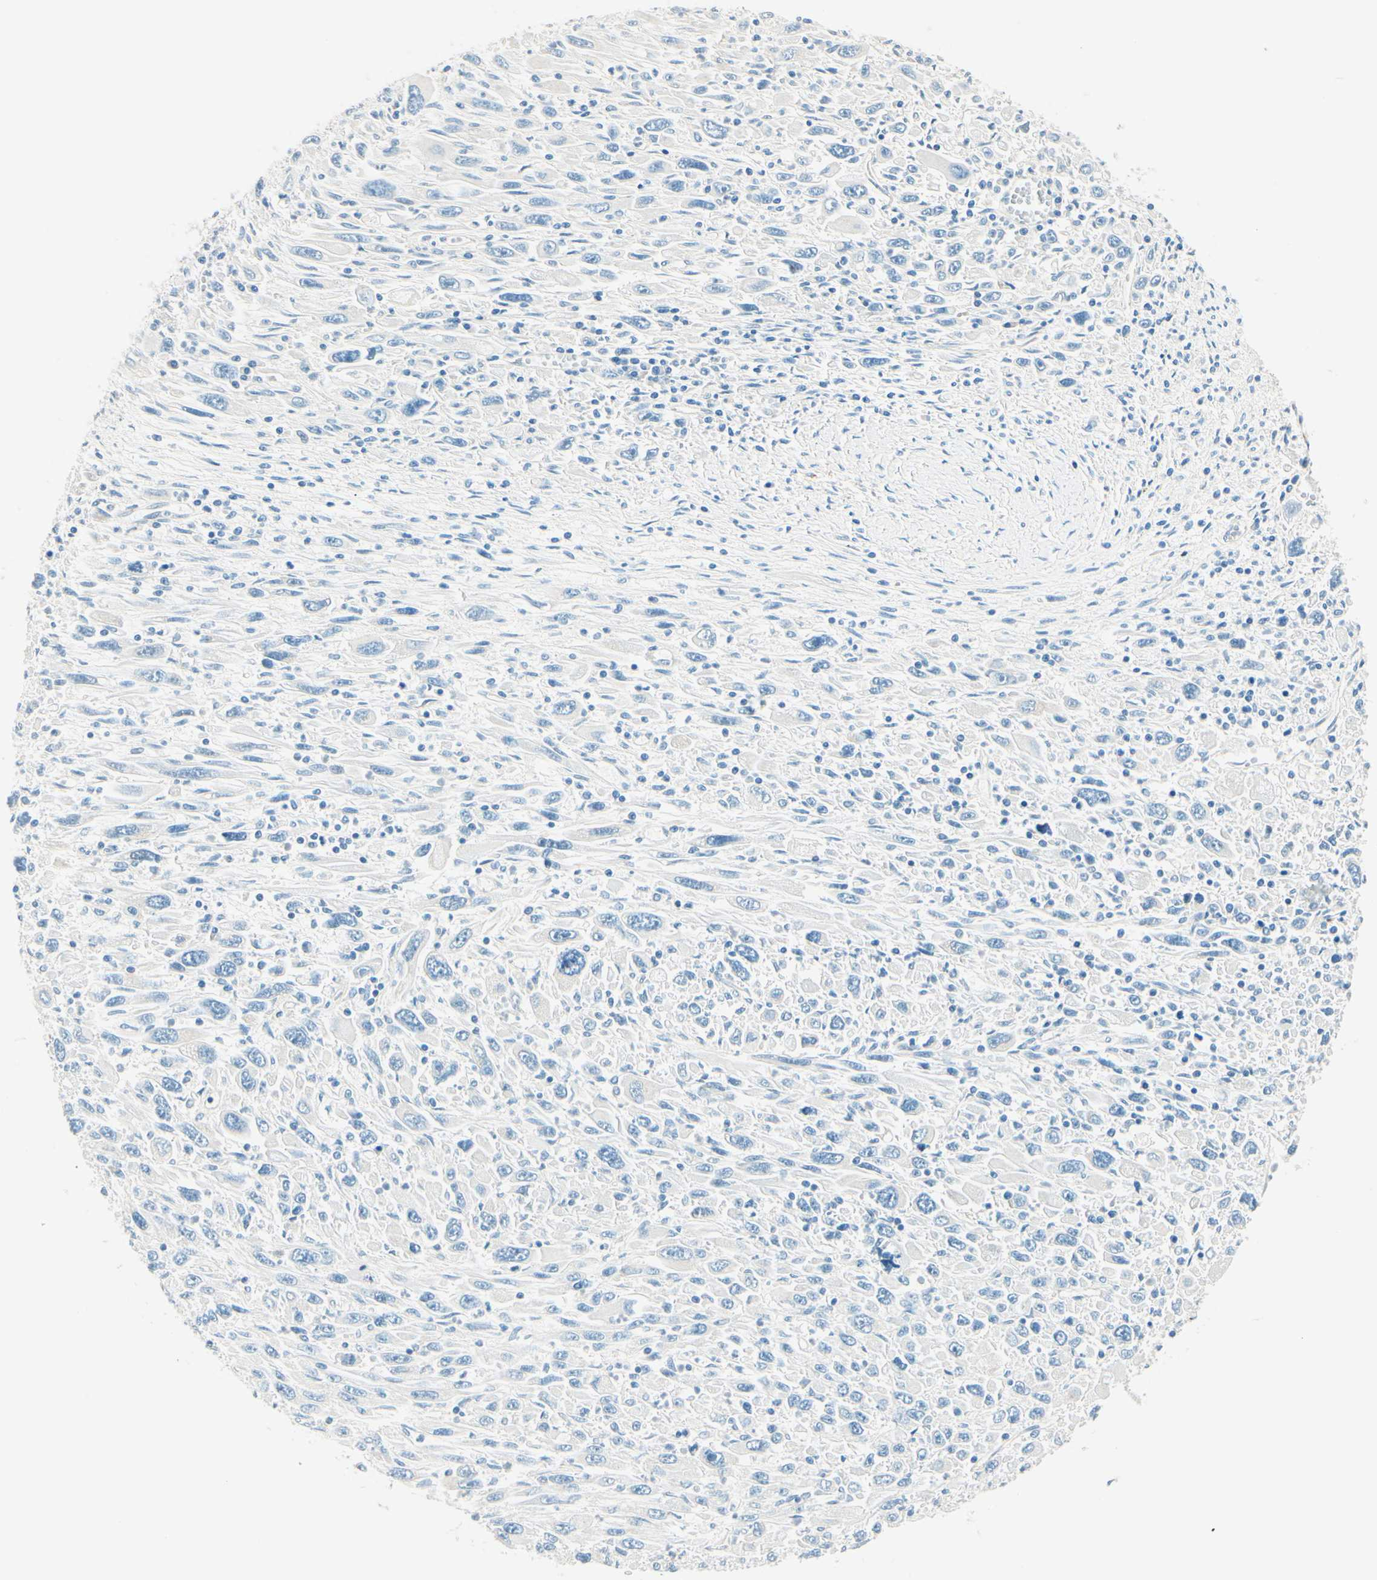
{"staining": {"intensity": "negative", "quantity": "none", "location": "none"}, "tissue": "melanoma", "cell_type": "Tumor cells", "image_type": "cancer", "snomed": [{"axis": "morphology", "description": "Malignant melanoma, Metastatic site"}, {"axis": "topography", "description": "Skin"}], "caption": "Immunohistochemistry (IHC) micrograph of human melanoma stained for a protein (brown), which exhibits no staining in tumor cells.", "gene": "TAOK2", "patient": {"sex": "female", "age": 56}}